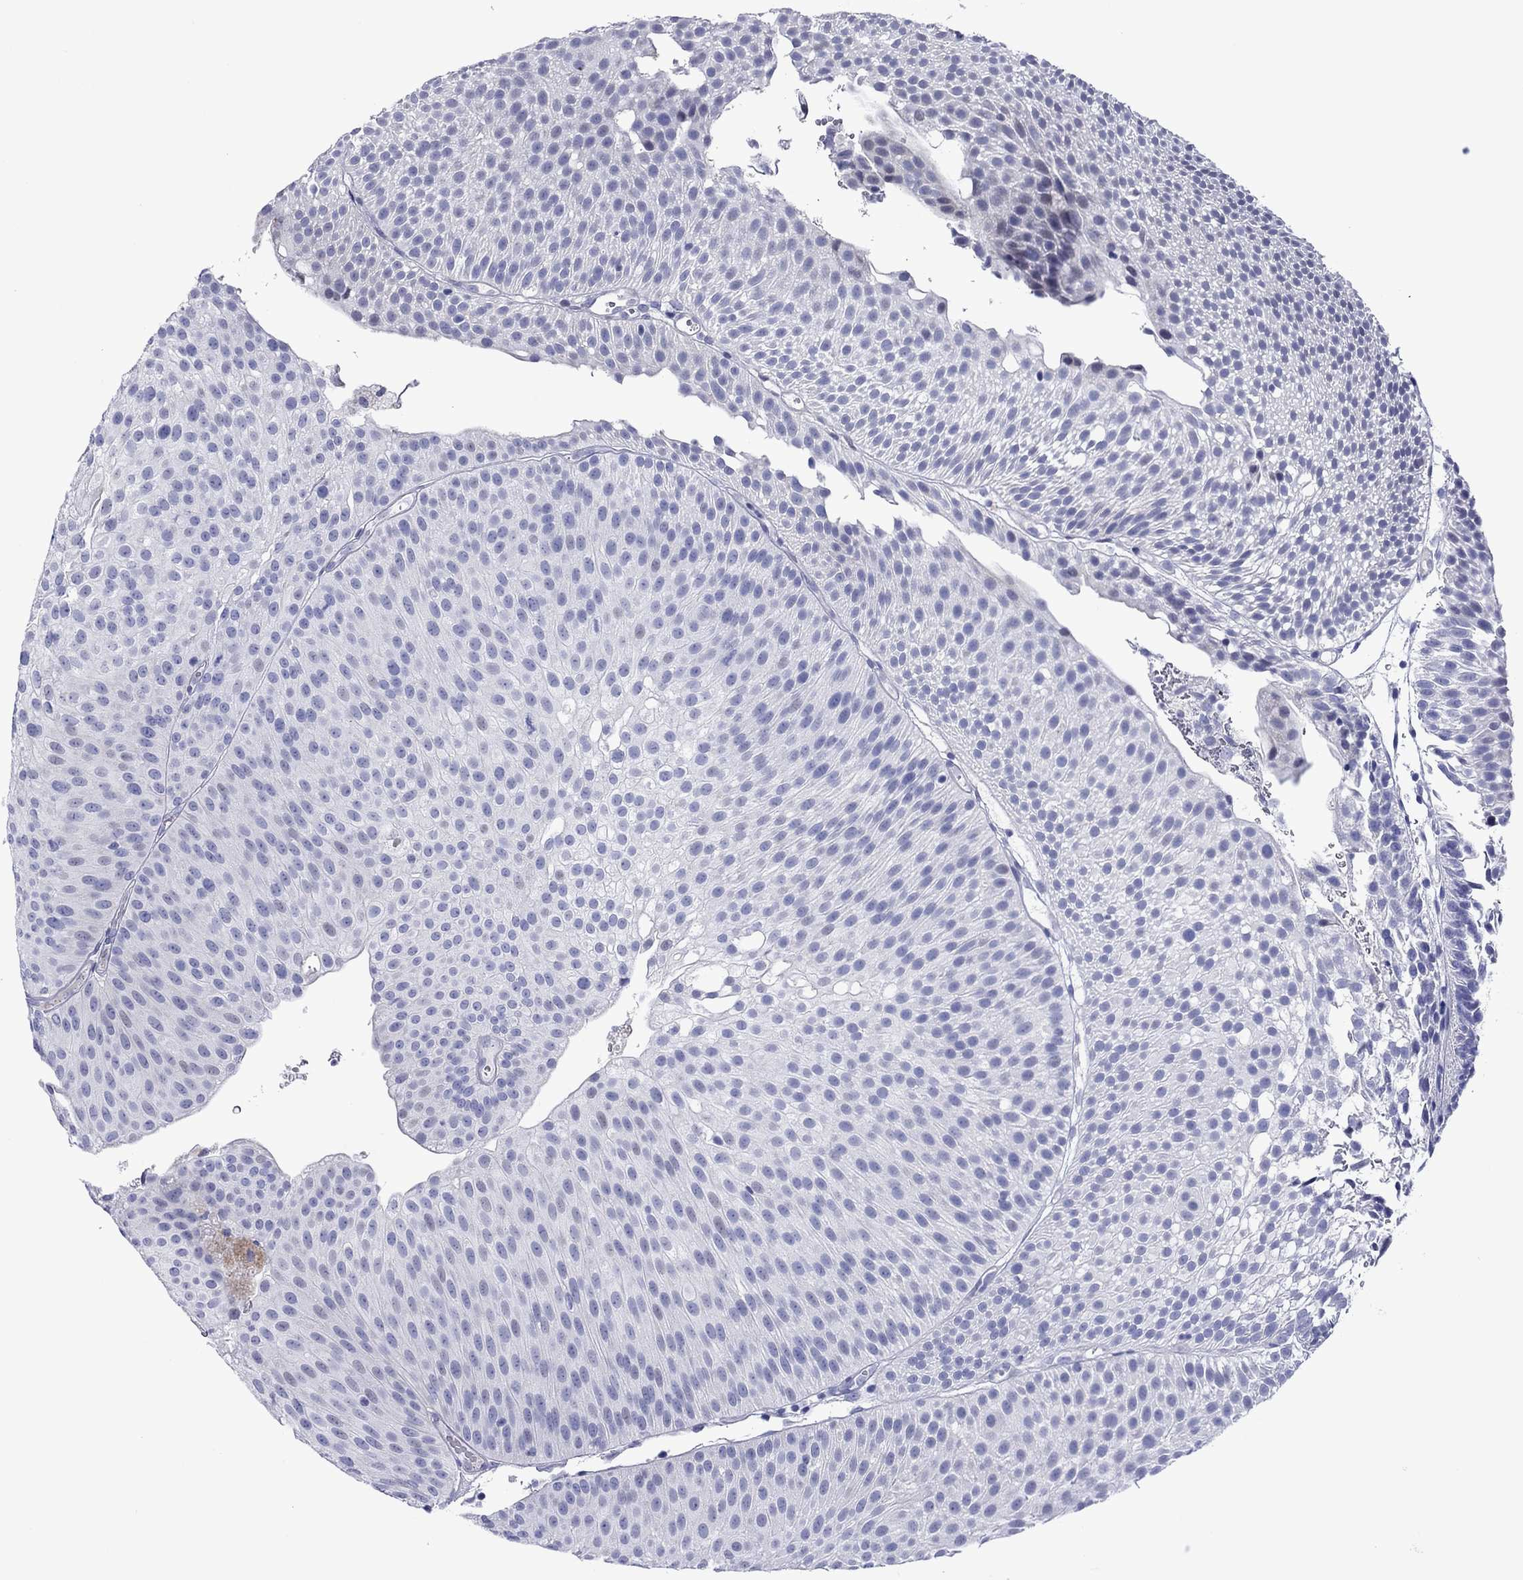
{"staining": {"intensity": "negative", "quantity": "none", "location": "none"}, "tissue": "urothelial cancer", "cell_type": "Tumor cells", "image_type": "cancer", "snomed": [{"axis": "morphology", "description": "Urothelial carcinoma, Low grade"}, {"axis": "topography", "description": "Urinary bladder"}], "caption": "Tumor cells are negative for protein expression in human urothelial cancer.", "gene": "PIWIL1", "patient": {"sex": "male", "age": 65}}